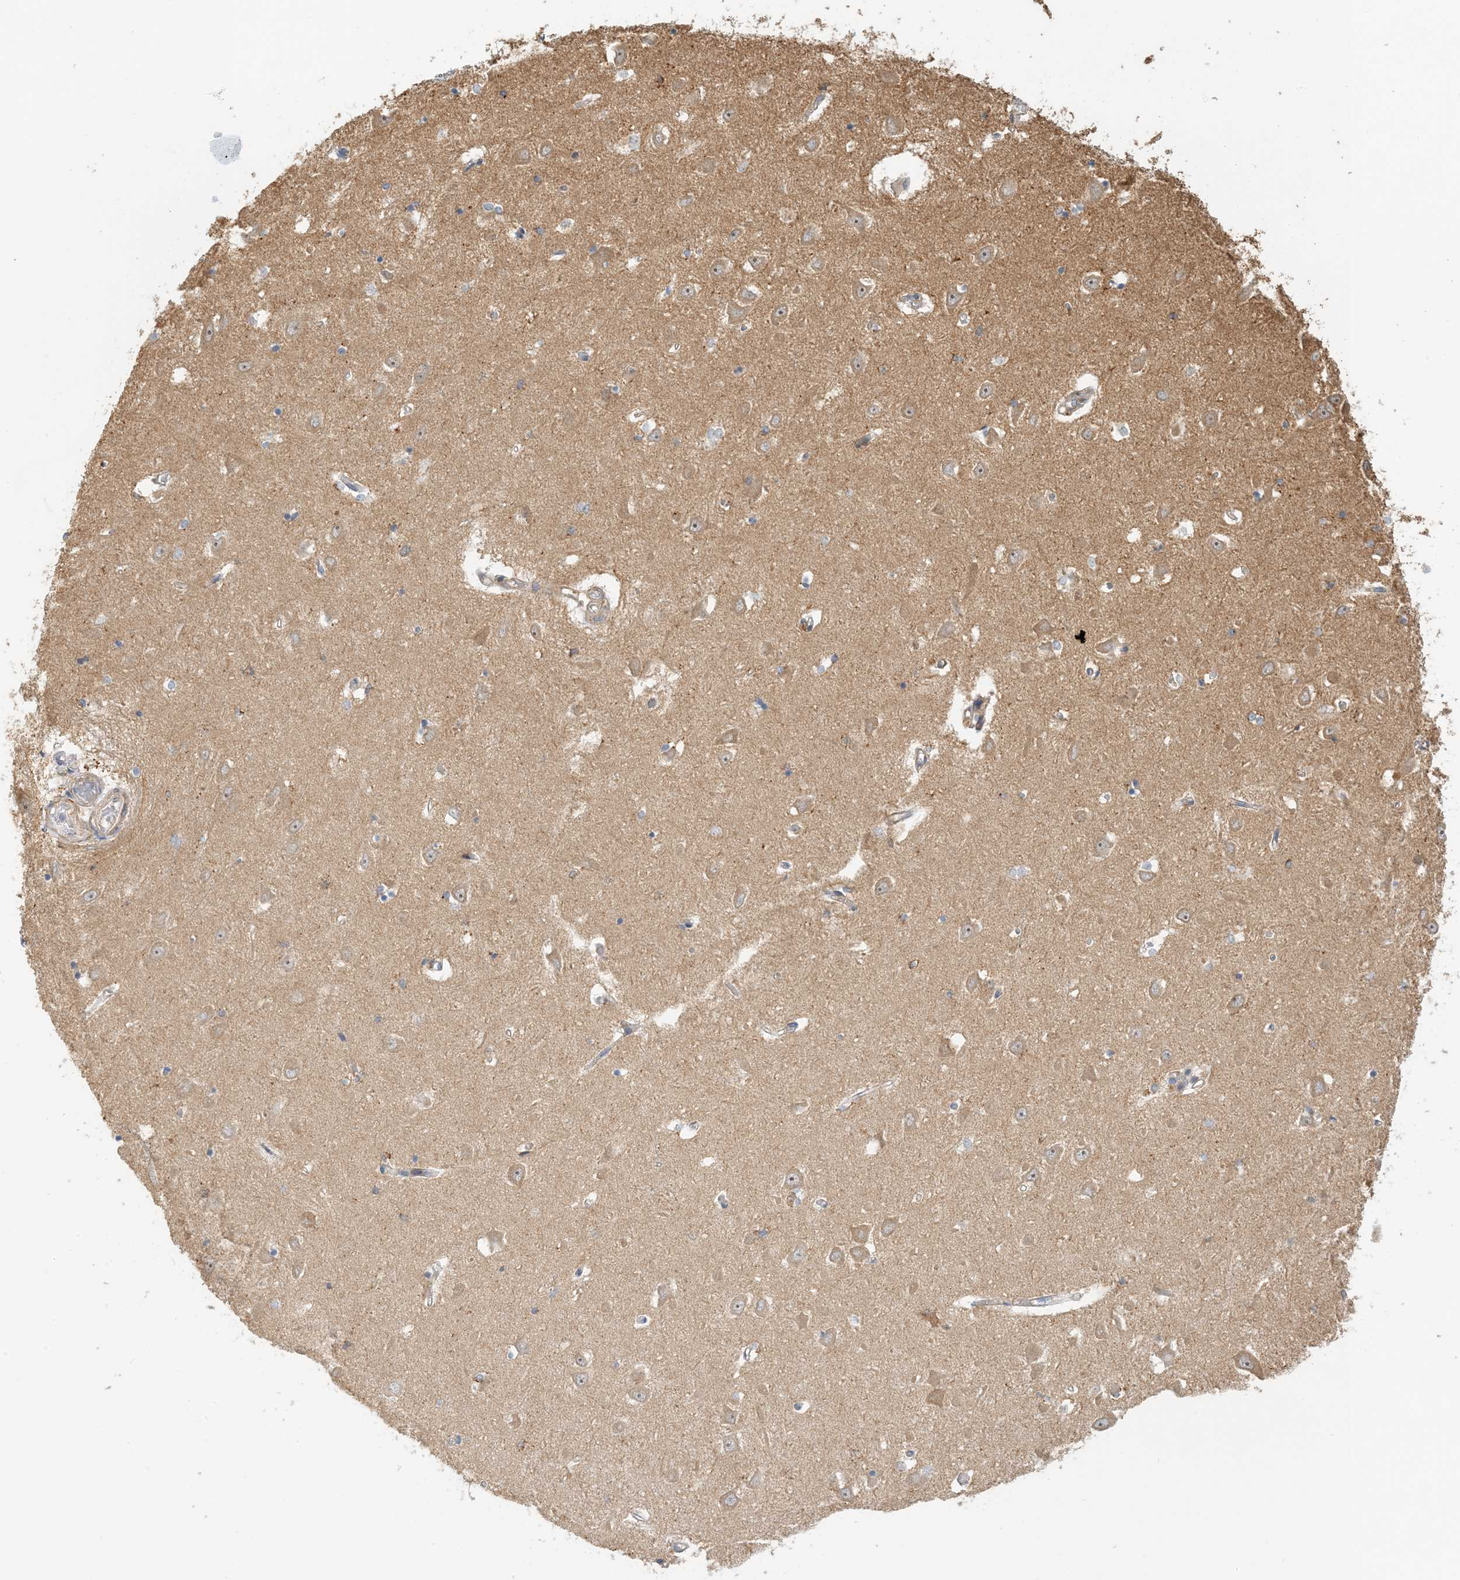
{"staining": {"intensity": "negative", "quantity": "none", "location": "none"}, "tissue": "hippocampus", "cell_type": "Glial cells", "image_type": "normal", "snomed": [{"axis": "morphology", "description": "Normal tissue, NOS"}, {"axis": "topography", "description": "Hippocampus"}], "caption": "Histopathology image shows no protein expression in glial cells of benign hippocampus. (Stains: DAB immunohistochemistry (IHC) with hematoxylin counter stain, Microscopy: brightfield microscopy at high magnification).", "gene": "COLEC11", "patient": {"sex": "male", "age": 70}}